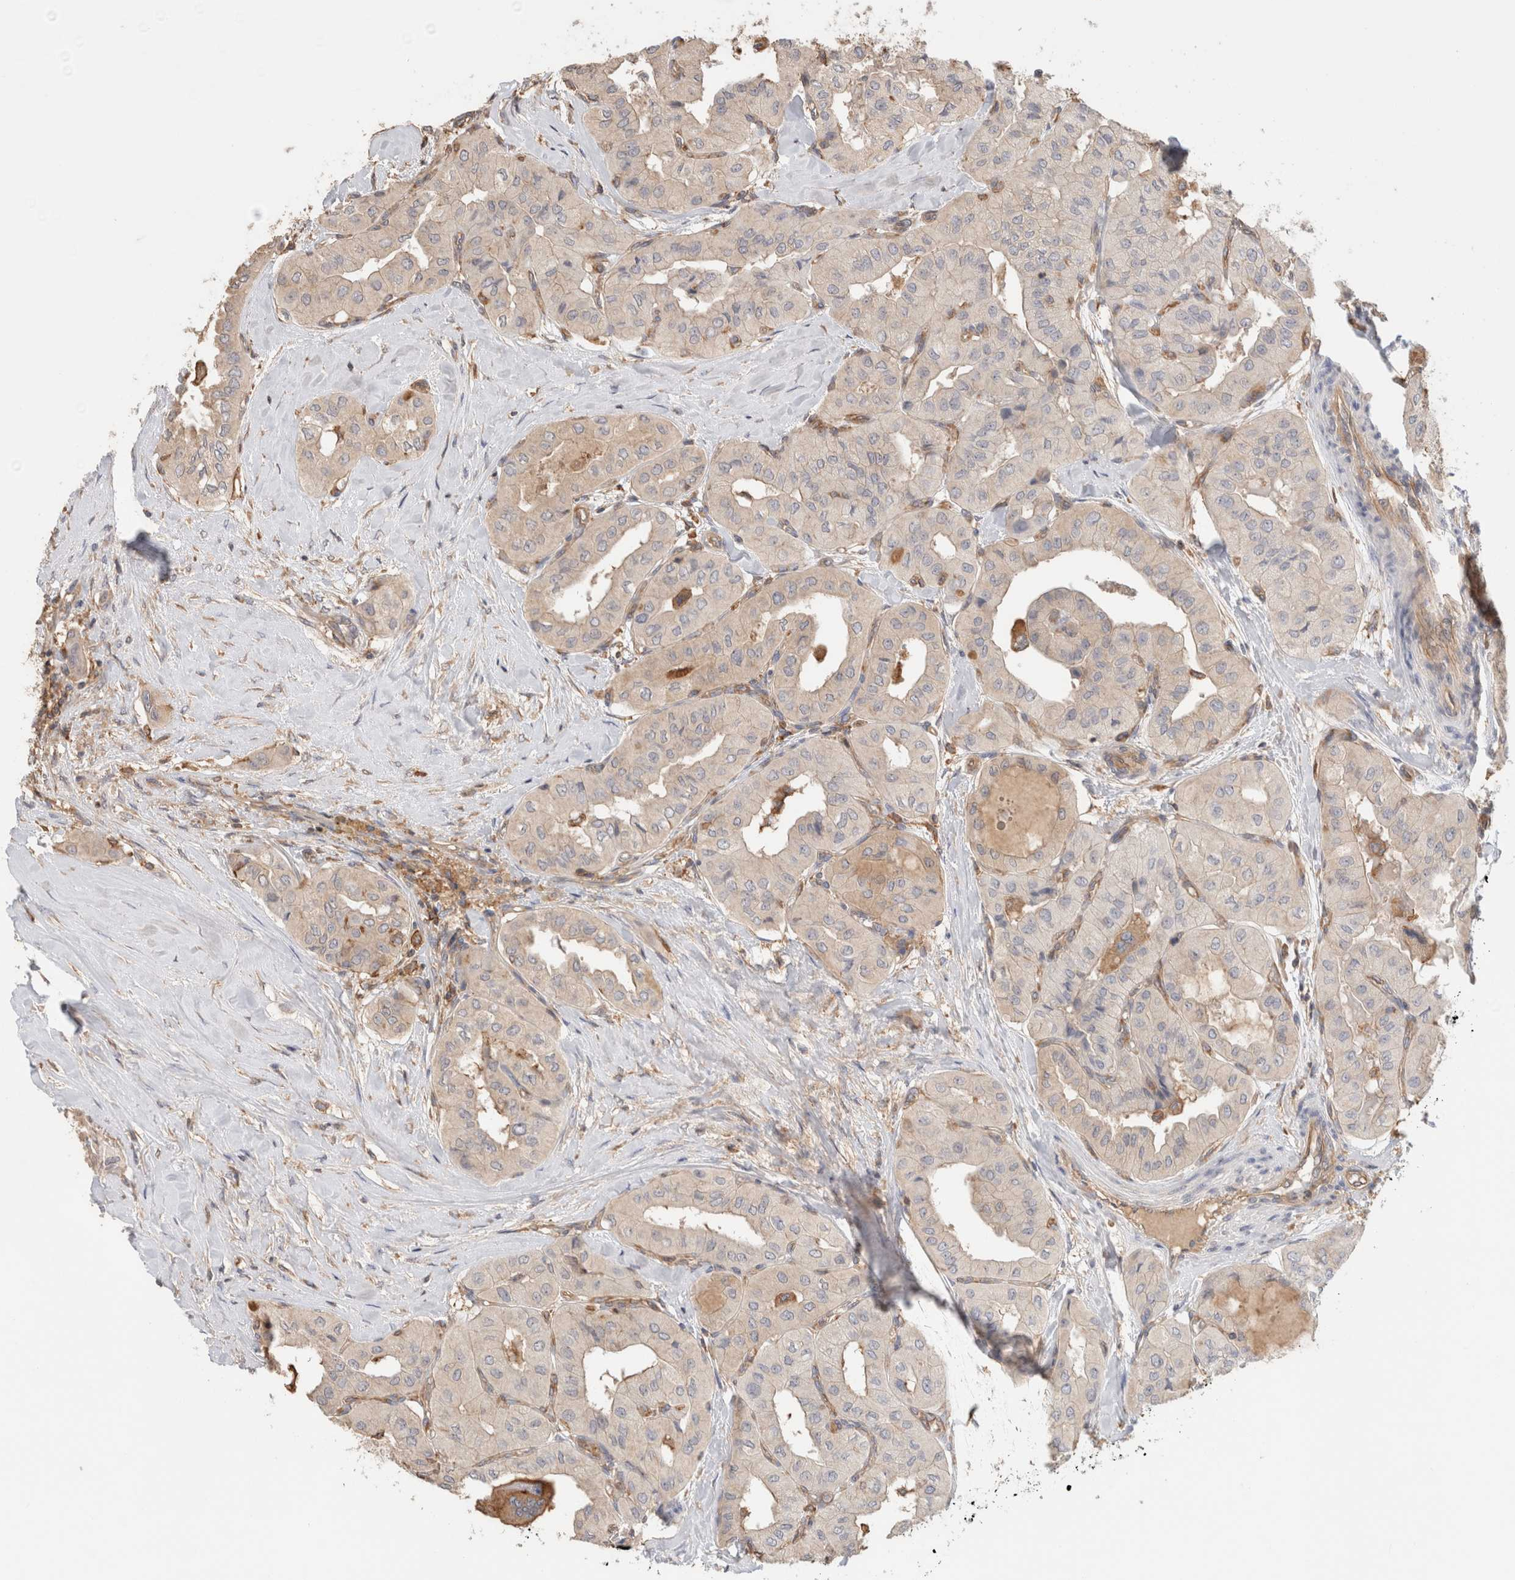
{"staining": {"intensity": "negative", "quantity": "none", "location": "none"}, "tissue": "thyroid cancer", "cell_type": "Tumor cells", "image_type": "cancer", "snomed": [{"axis": "morphology", "description": "Papillary adenocarcinoma, NOS"}, {"axis": "topography", "description": "Thyroid gland"}], "caption": "Immunohistochemistry micrograph of neoplastic tissue: thyroid cancer (papillary adenocarcinoma) stained with DAB demonstrates no significant protein positivity in tumor cells. (Stains: DAB (3,3'-diaminobenzidine) immunohistochemistry (IHC) with hematoxylin counter stain, Microscopy: brightfield microscopy at high magnification).", "gene": "CFAP418", "patient": {"sex": "female", "age": 59}}